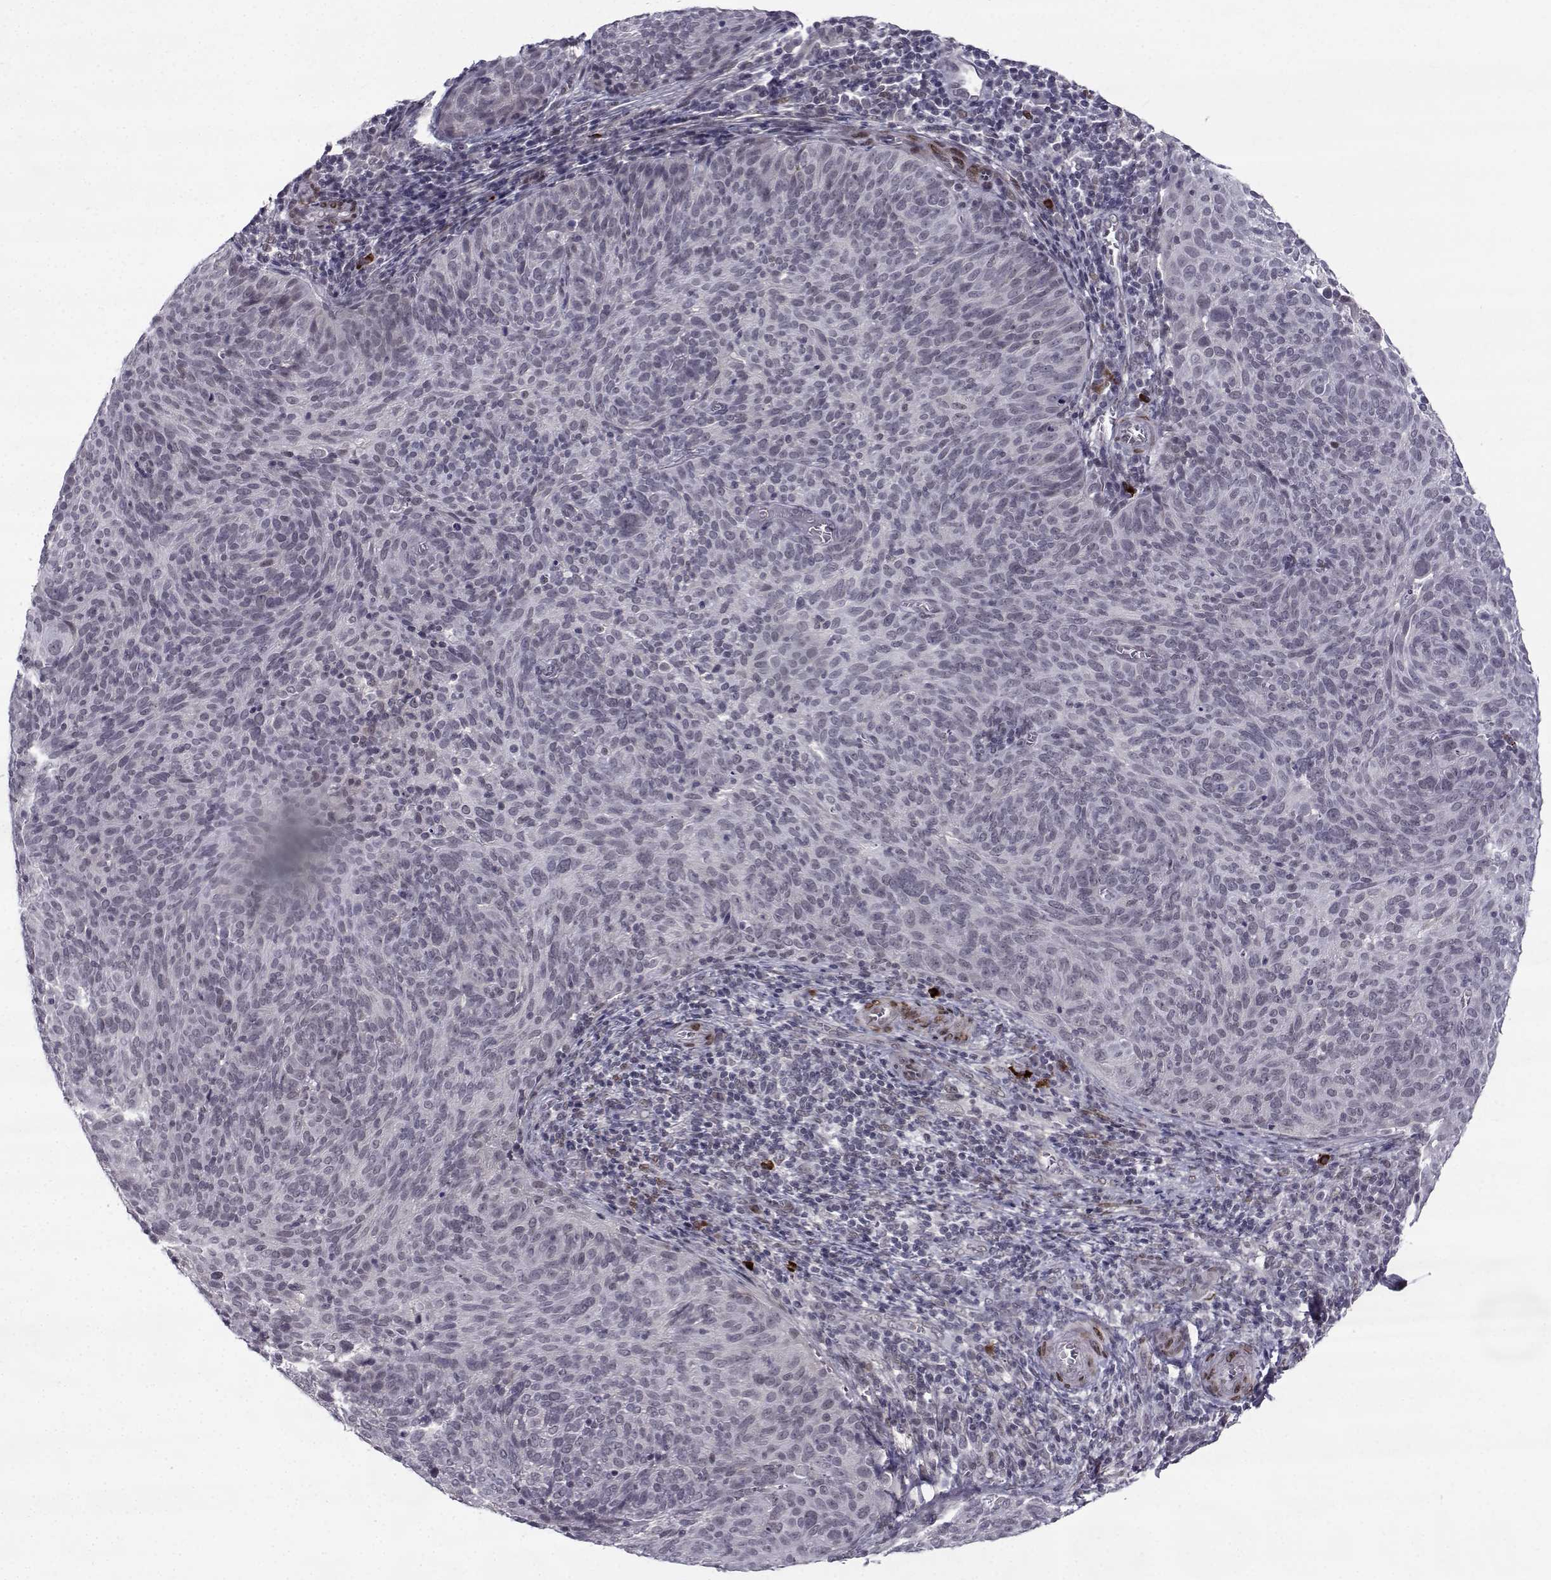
{"staining": {"intensity": "negative", "quantity": "none", "location": "none"}, "tissue": "cervical cancer", "cell_type": "Tumor cells", "image_type": "cancer", "snomed": [{"axis": "morphology", "description": "Squamous cell carcinoma, NOS"}, {"axis": "topography", "description": "Cervix"}], "caption": "There is no significant expression in tumor cells of cervical cancer (squamous cell carcinoma).", "gene": "RBM24", "patient": {"sex": "female", "age": 39}}